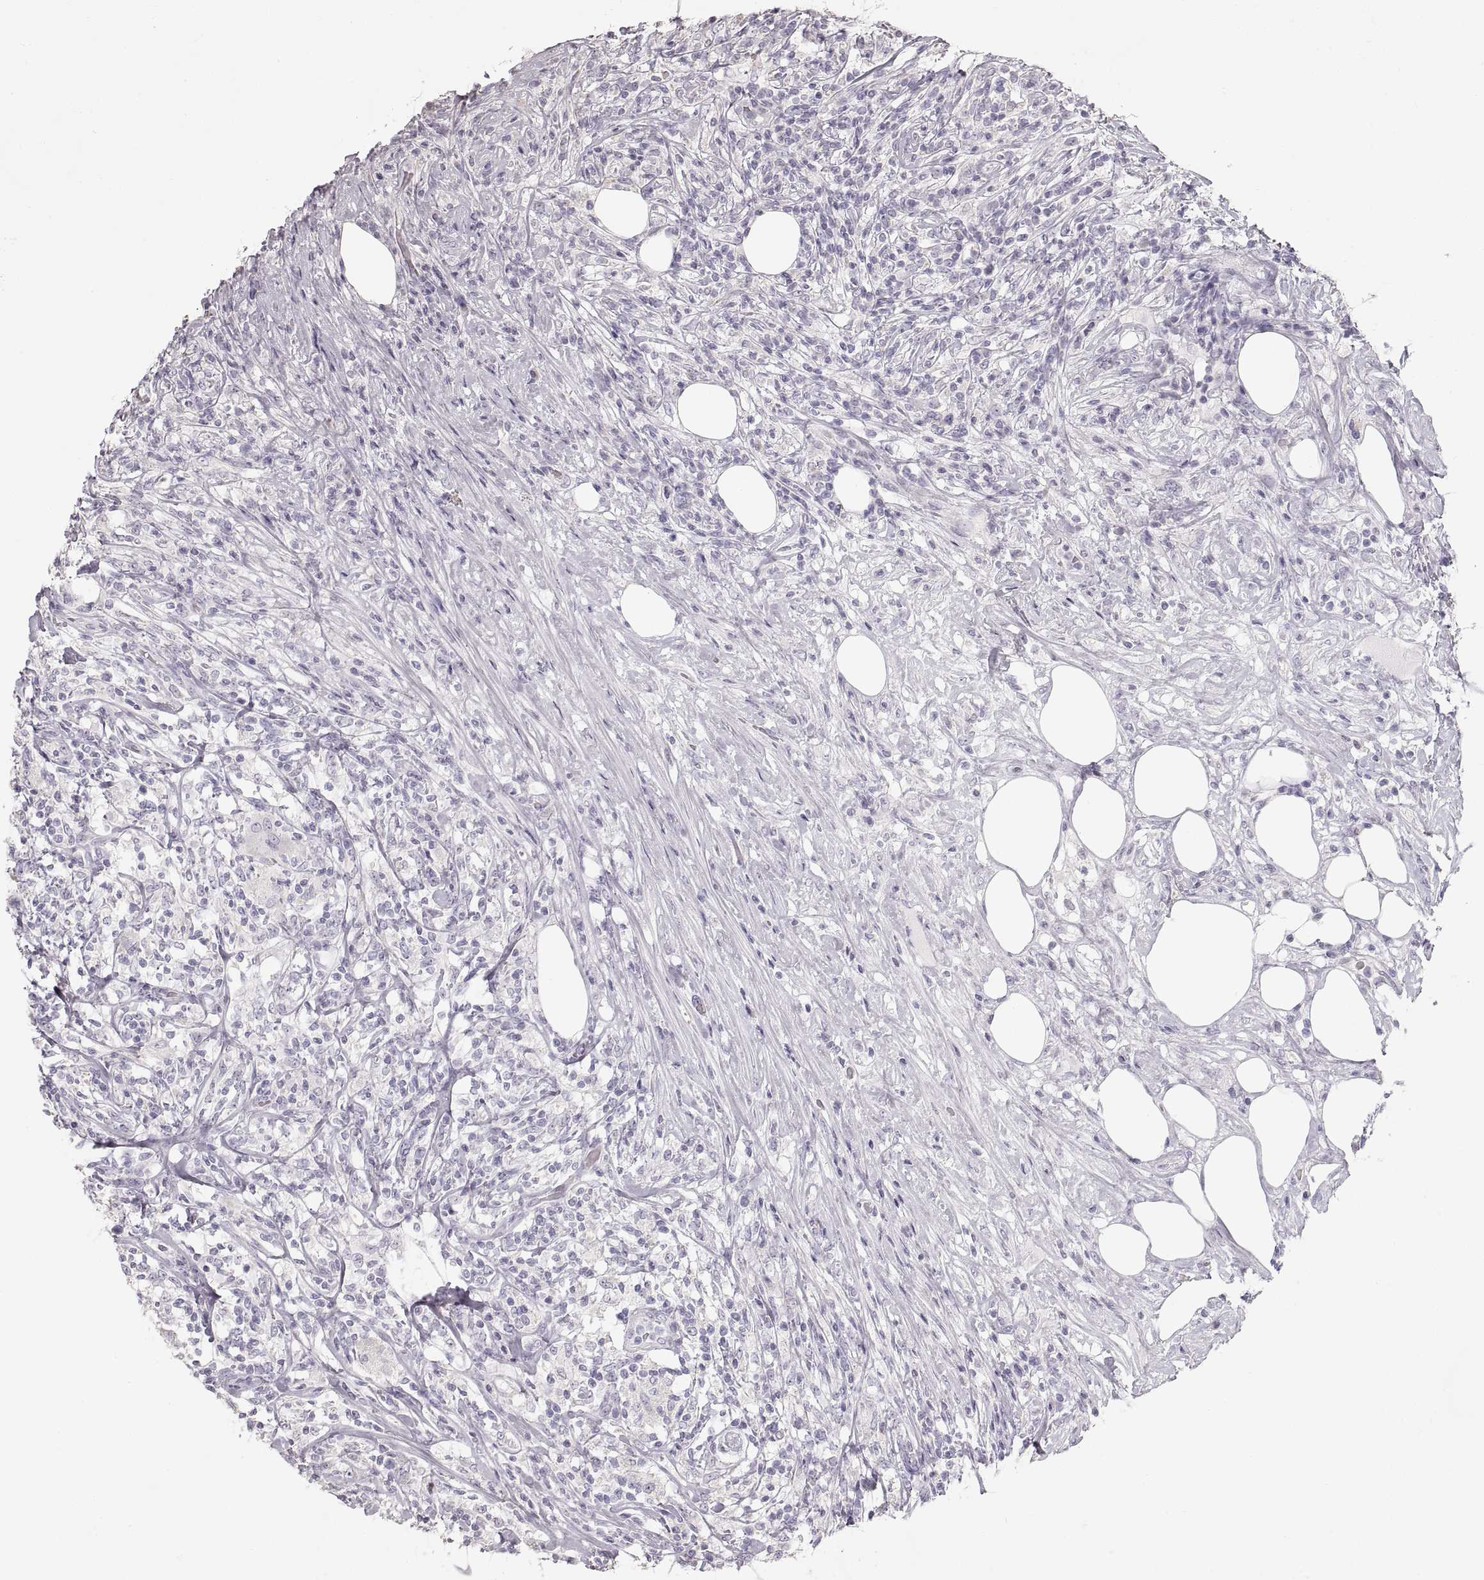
{"staining": {"intensity": "negative", "quantity": "none", "location": "none"}, "tissue": "lymphoma", "cell_type": "Tumor cells", "image_type": "cancer", "snomed": [{"axis": "morphology", "description": "Malignant lymphoma, non-Hodgkin's type, High grade"}, {"axis": "topography", "description": "Lymph node"}], "caption": "A high-resolution image shows IHC staining of malignant lymphoma, non-Hodgkin's type (high-grade), which demonstrates no significant positivity in tumor cells.", "gene": "ZP3", "patient": {"sex": "female", "age": 84}}